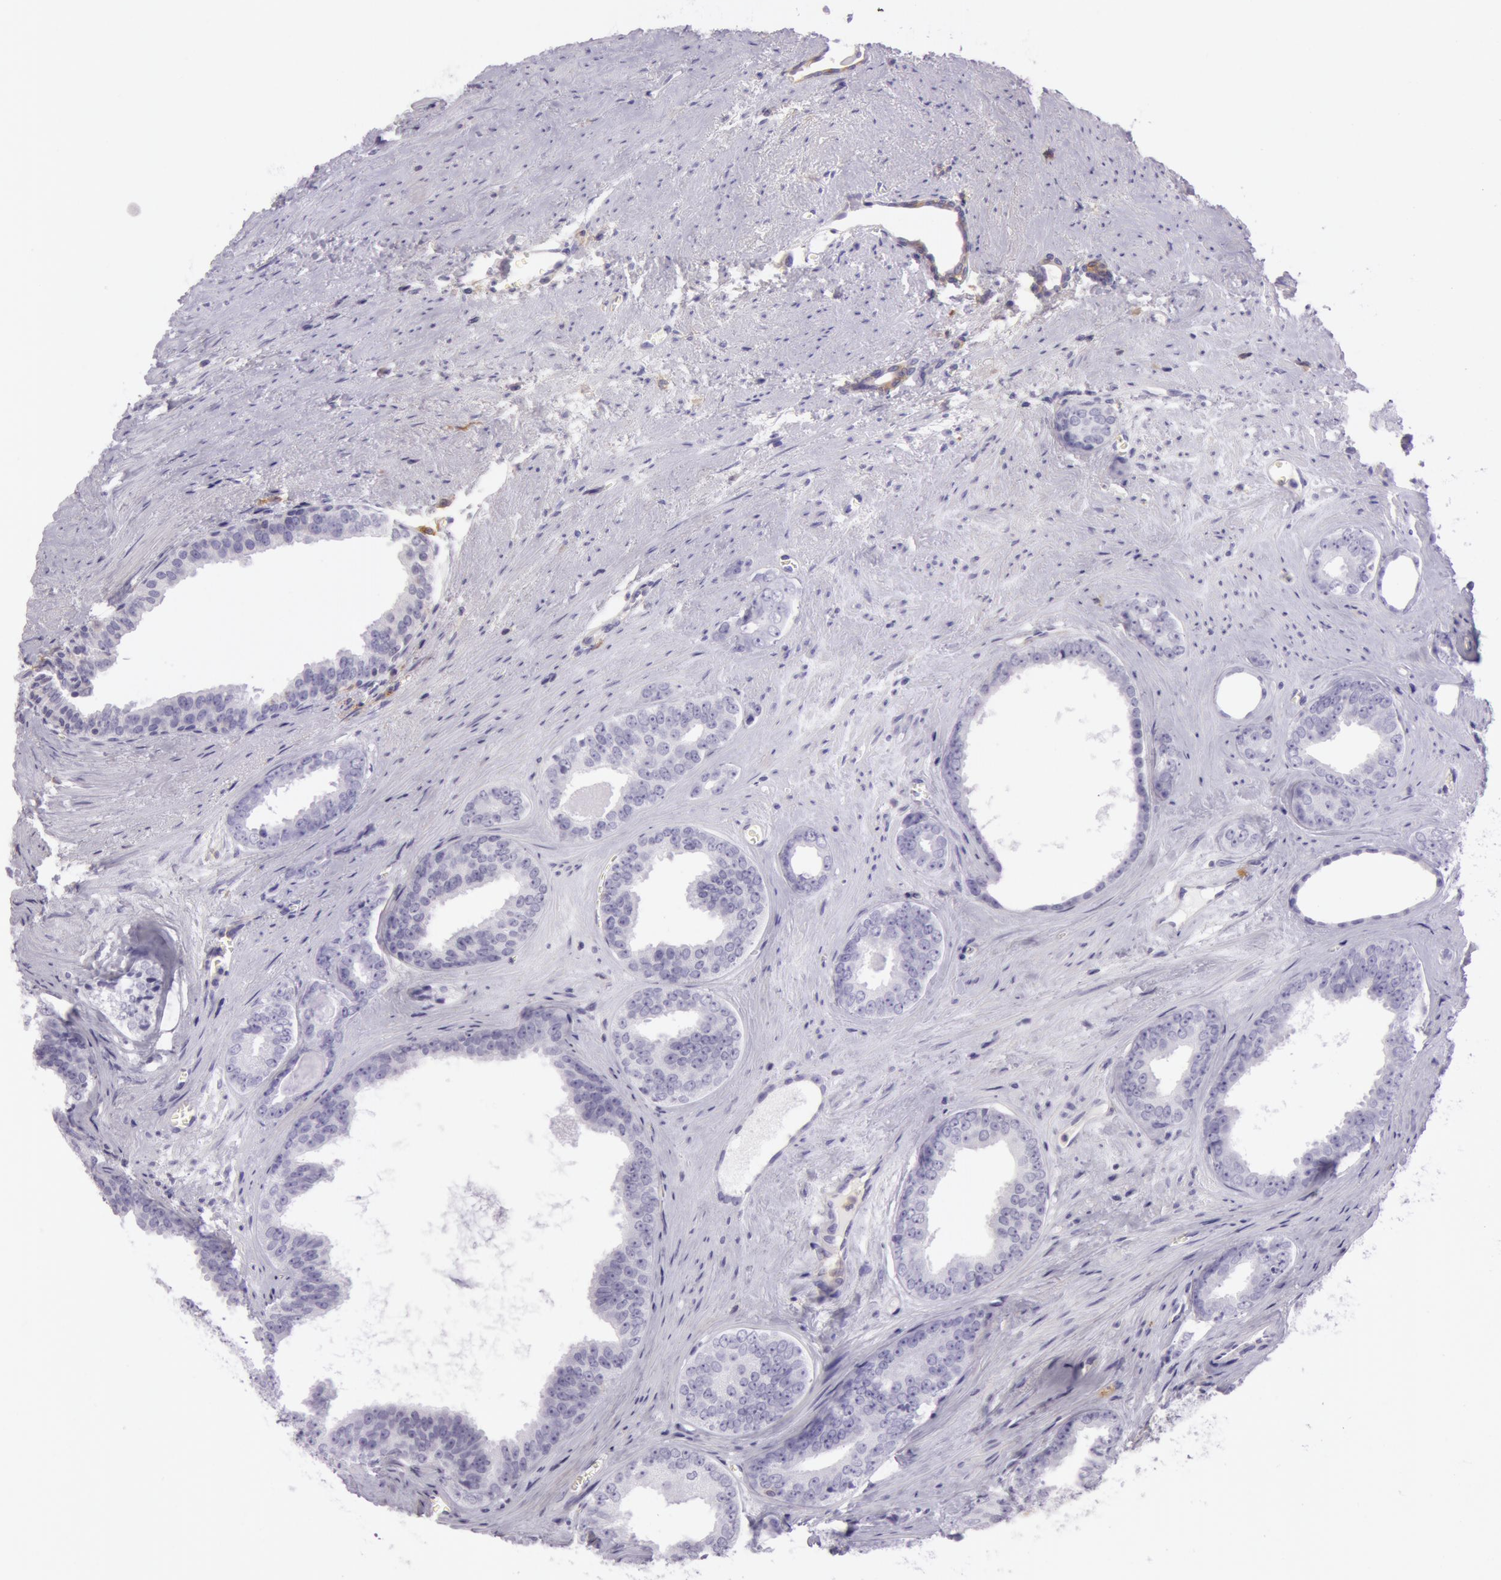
{"staining": {"intensity": "negative", "quantity": "none", "location": "none"}, "tissue": "prostate cancer", "cell_type": "Tumor cells", "image_type": "cancer", "snomed": [{"axis": "morphology", "description": "Adenocarcinoma, Medium grade"}, {"axis": "topography", "description": "Prostate"}], "caption": "IHC image of prostate medium-grade adenocarcinoma stained for a protein (brown), which displays no expression in tumor cells.", "gene": "LY75", "patient": {"sex": "male", "age": 79}}